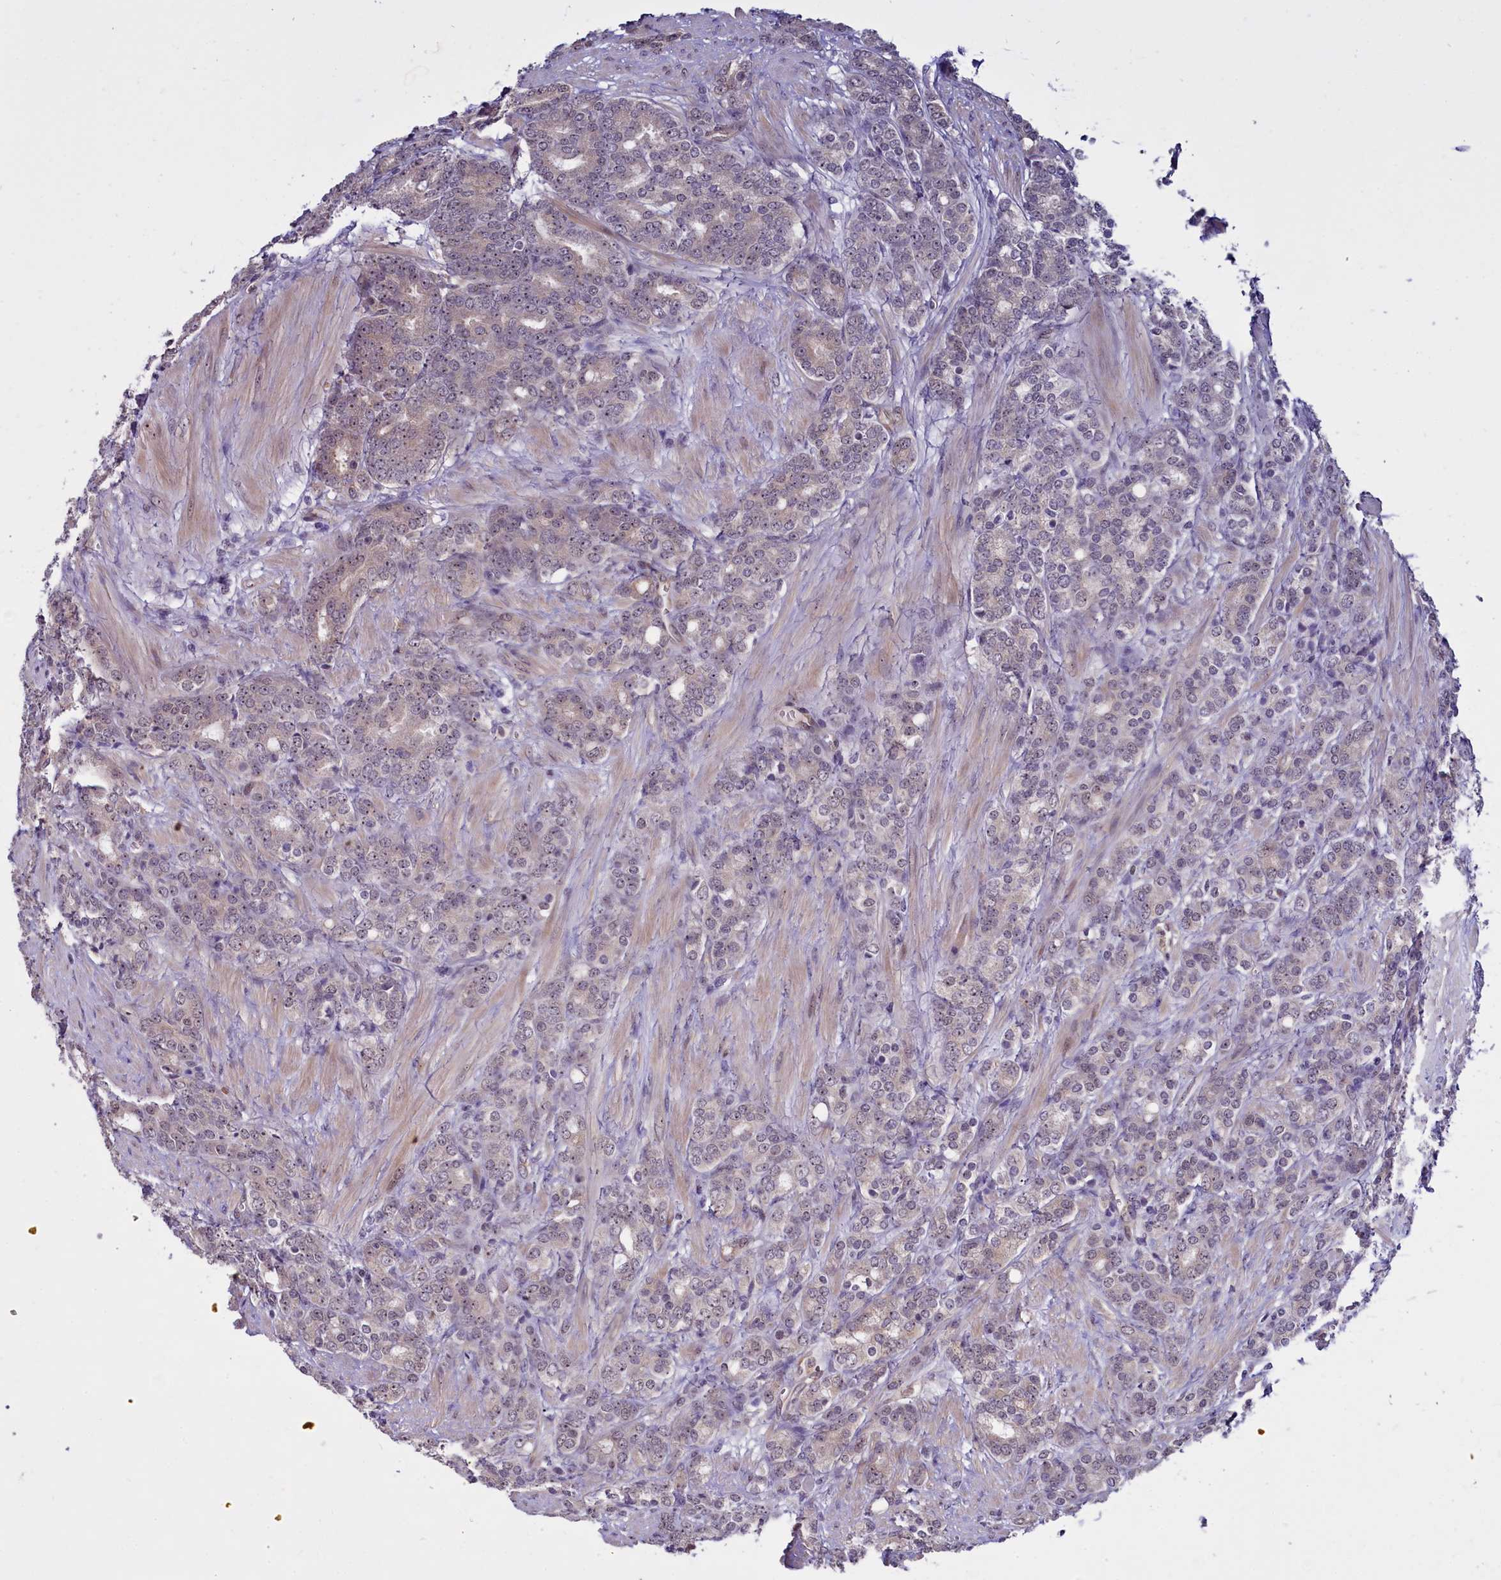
{"staining": {"intensity": "weak", "quantity": "<25%", "location": "cytoplasmic/membranous"}, "tissue": "prostate cancer", "cell_type": "Tumor cells", "image_type": "cancer", "snomed": [{"axis": "morphology", "description": "Adenocarcinoma, High grade"}, {"axis": "topography", "description": "Prostate"}], "caption": "Immunohistochemistry (IHC) photomicrograph of neoplastic tissue: human prostate cancer stained with DAB reveals no significant protein positivity in tumor cells.", "gene": "BCAR1", "patient": {"sex": "male", "age": 62}}